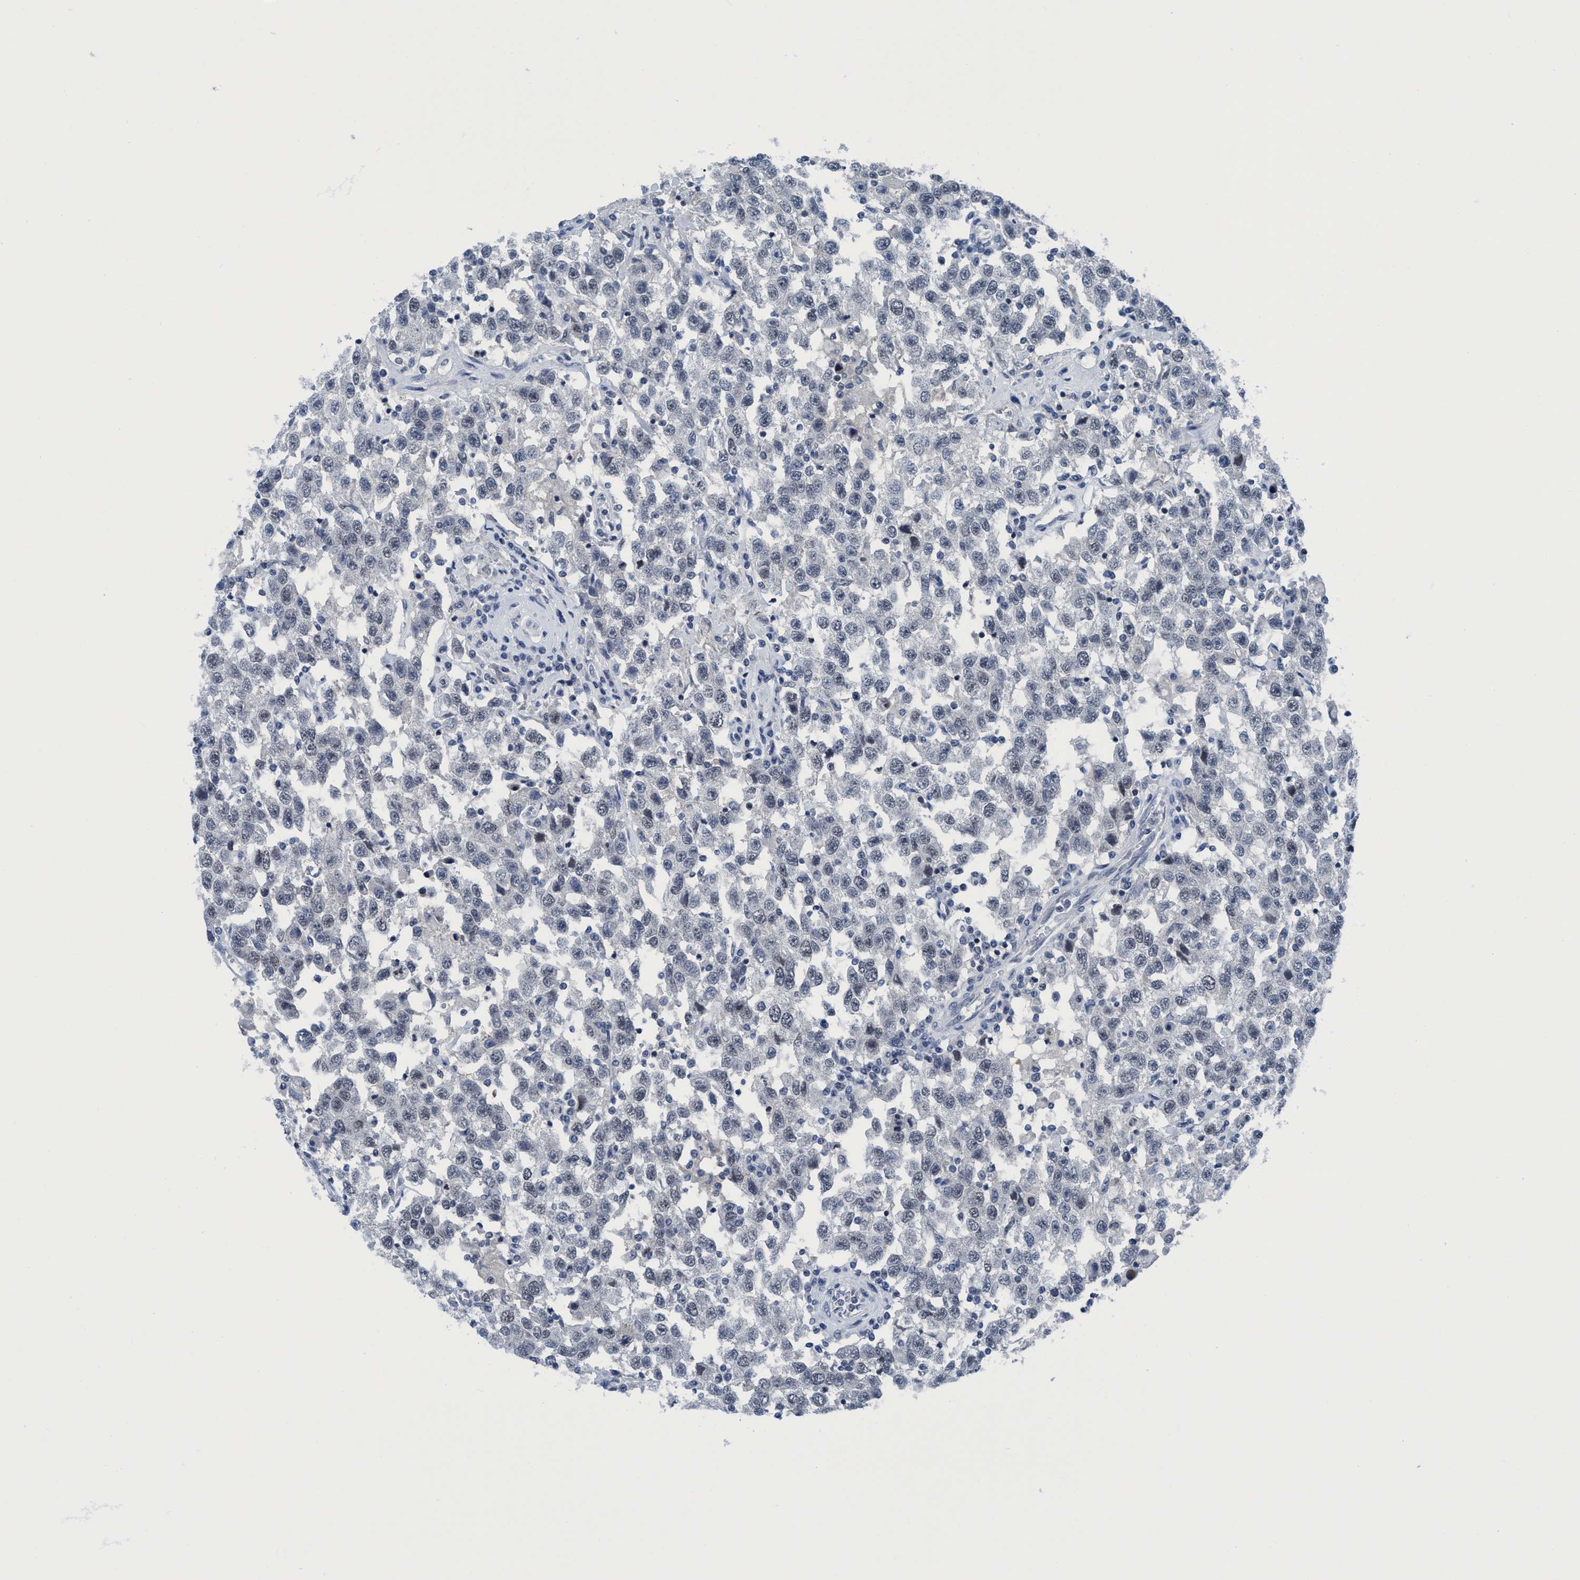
{"staining": {"intensity": "negative", "quantity": "none", "location": "none"}, "tissue": "testis cancer", "cell_type": "Tumor cells", "image_type": "cancer", "snomed": [{"axis": "morphology", "description": "Seminoma, NOS"}, {"axis": "topography", "description": "Testis"}], "caption": "This is an immunohistochemistry (IHC) image of human seminoma (testis). There is no positivity in tumor cells.", "gene": "DNAI1", "patient": {"sex": "male", "age": 41}}